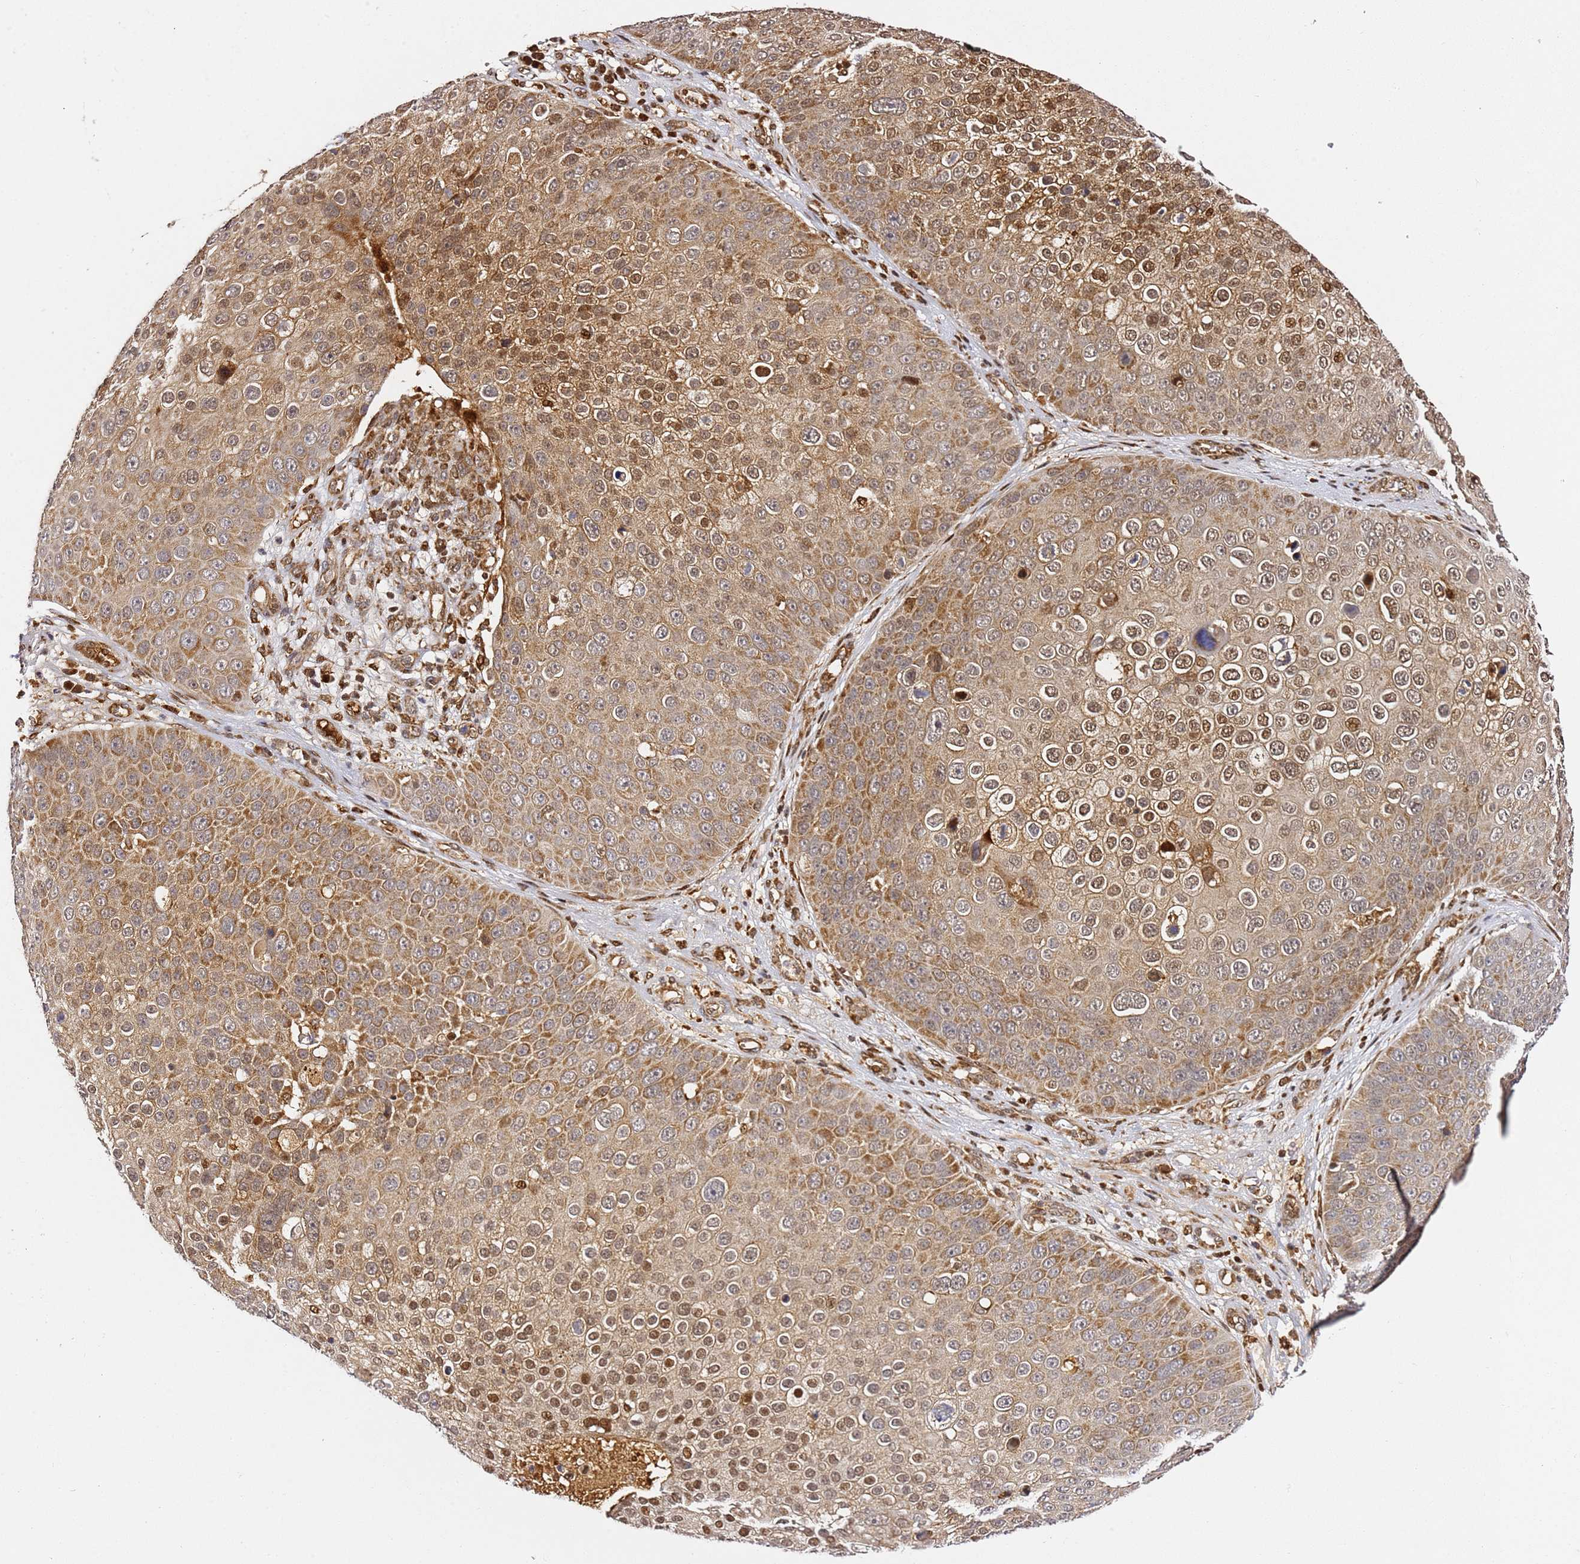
{"staining": {"intensity": "moderate", "quantity": ">75%", "location": "cytoplasmic/membranous,nuclear"}, "tissue": "skin cancer", "cell_type": "Tumor cells", "image_type": "cancer", "snomed": [{"axis": "morphology", "description": "Squamous cell carcinoma, NOS"}, {"axis": "topography", "description": "Skin"}], "caption": "The photomicrograph displays staining of skin cancer, revealing moderate cytoplasmic/membranous and nuclear protein expression (brown color) within tumor cells.", "gene": "SMOX", "patient": {"sex": "male", "age": 71}}